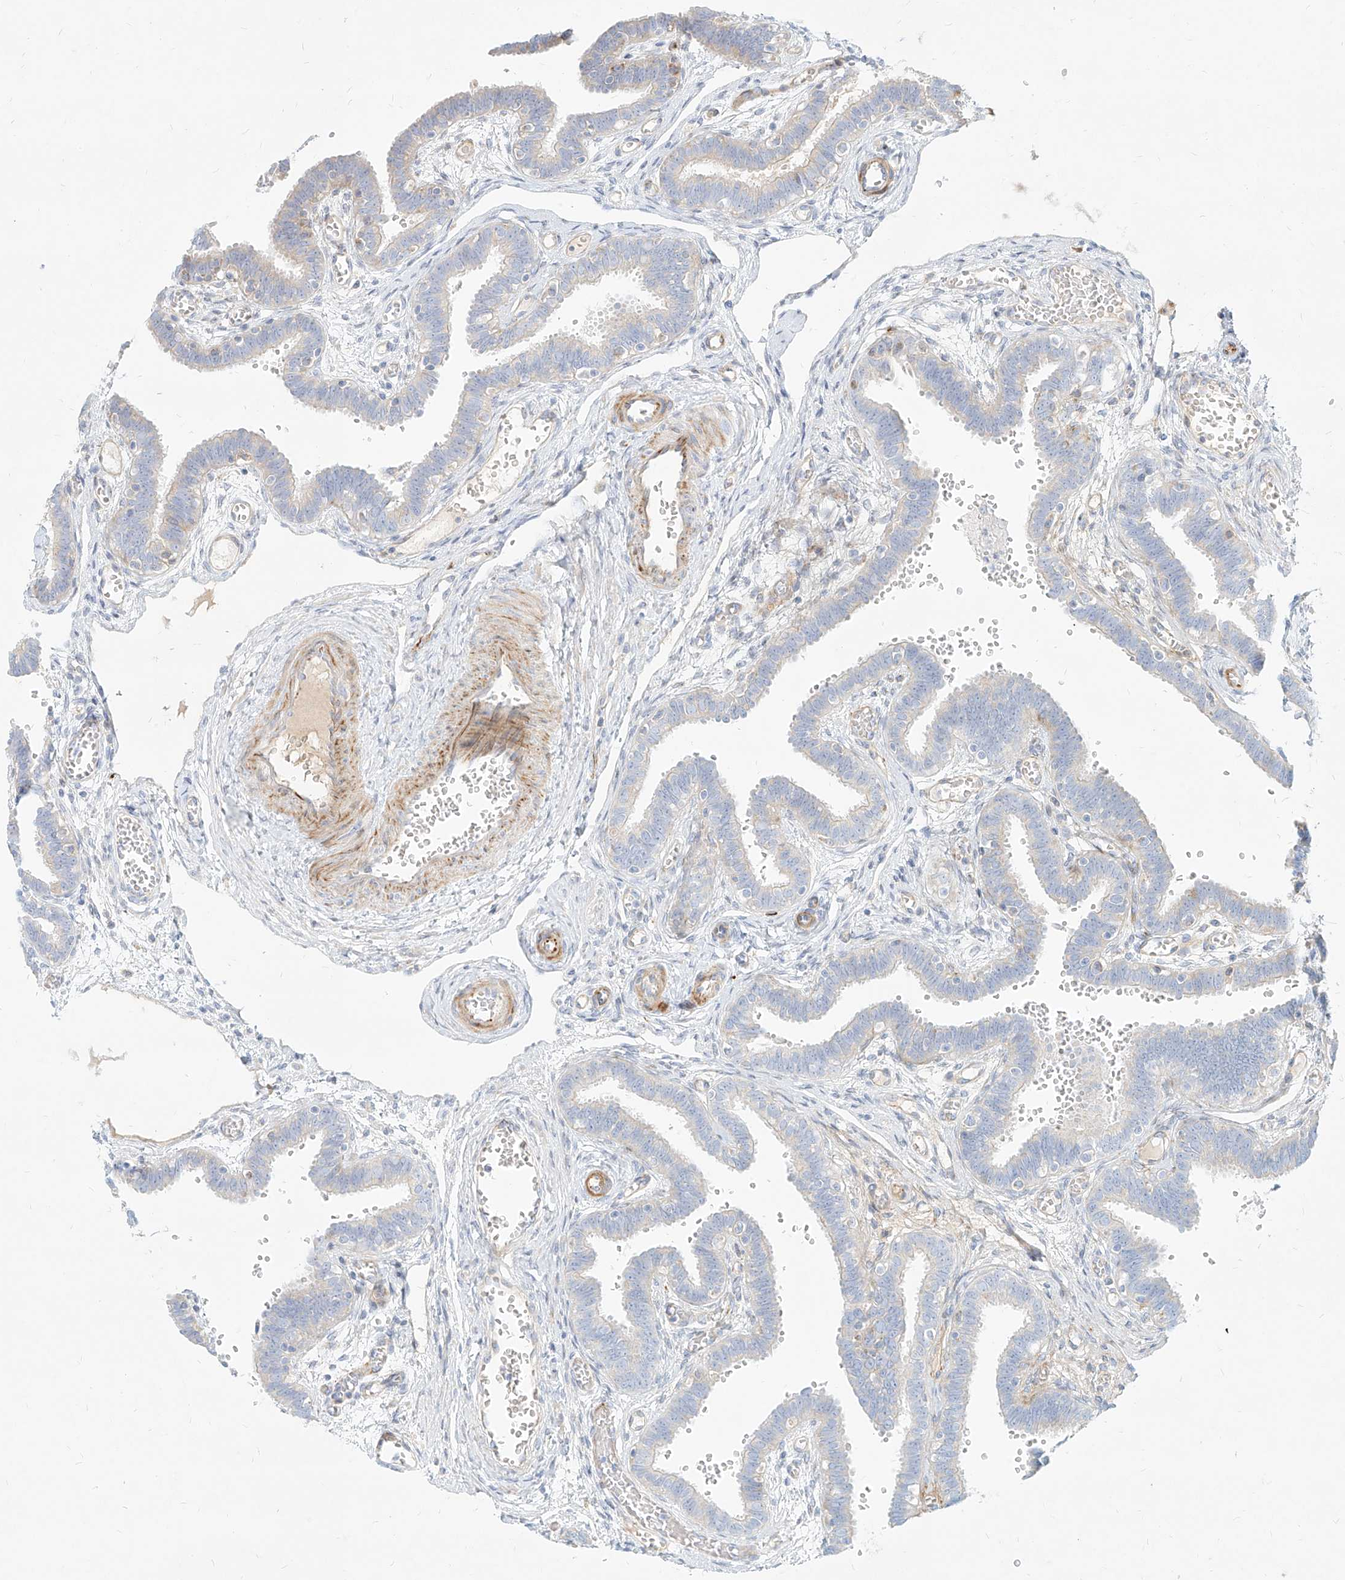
{"staining": {"intensity": "negative", "quantity": "none", "location": "none"}, "tissue": "fallopian tube", "cell_type": "Glandular cells", "image_type": "normal", "snomed": [{"axis": "morphology", "description": "Normal tissue, NOS"}, {"axis": "topography", "description": "Fallopian tube"}, {"axis": "topography", "description": "Placenta"}], "caption": "This is an immunohistochemistry (IHC) histopathology image of normal human fallopian tube. There is no expression in glandular cells.", "gene": "MTX2", "patient": {"sex": "female", "age": 32}}